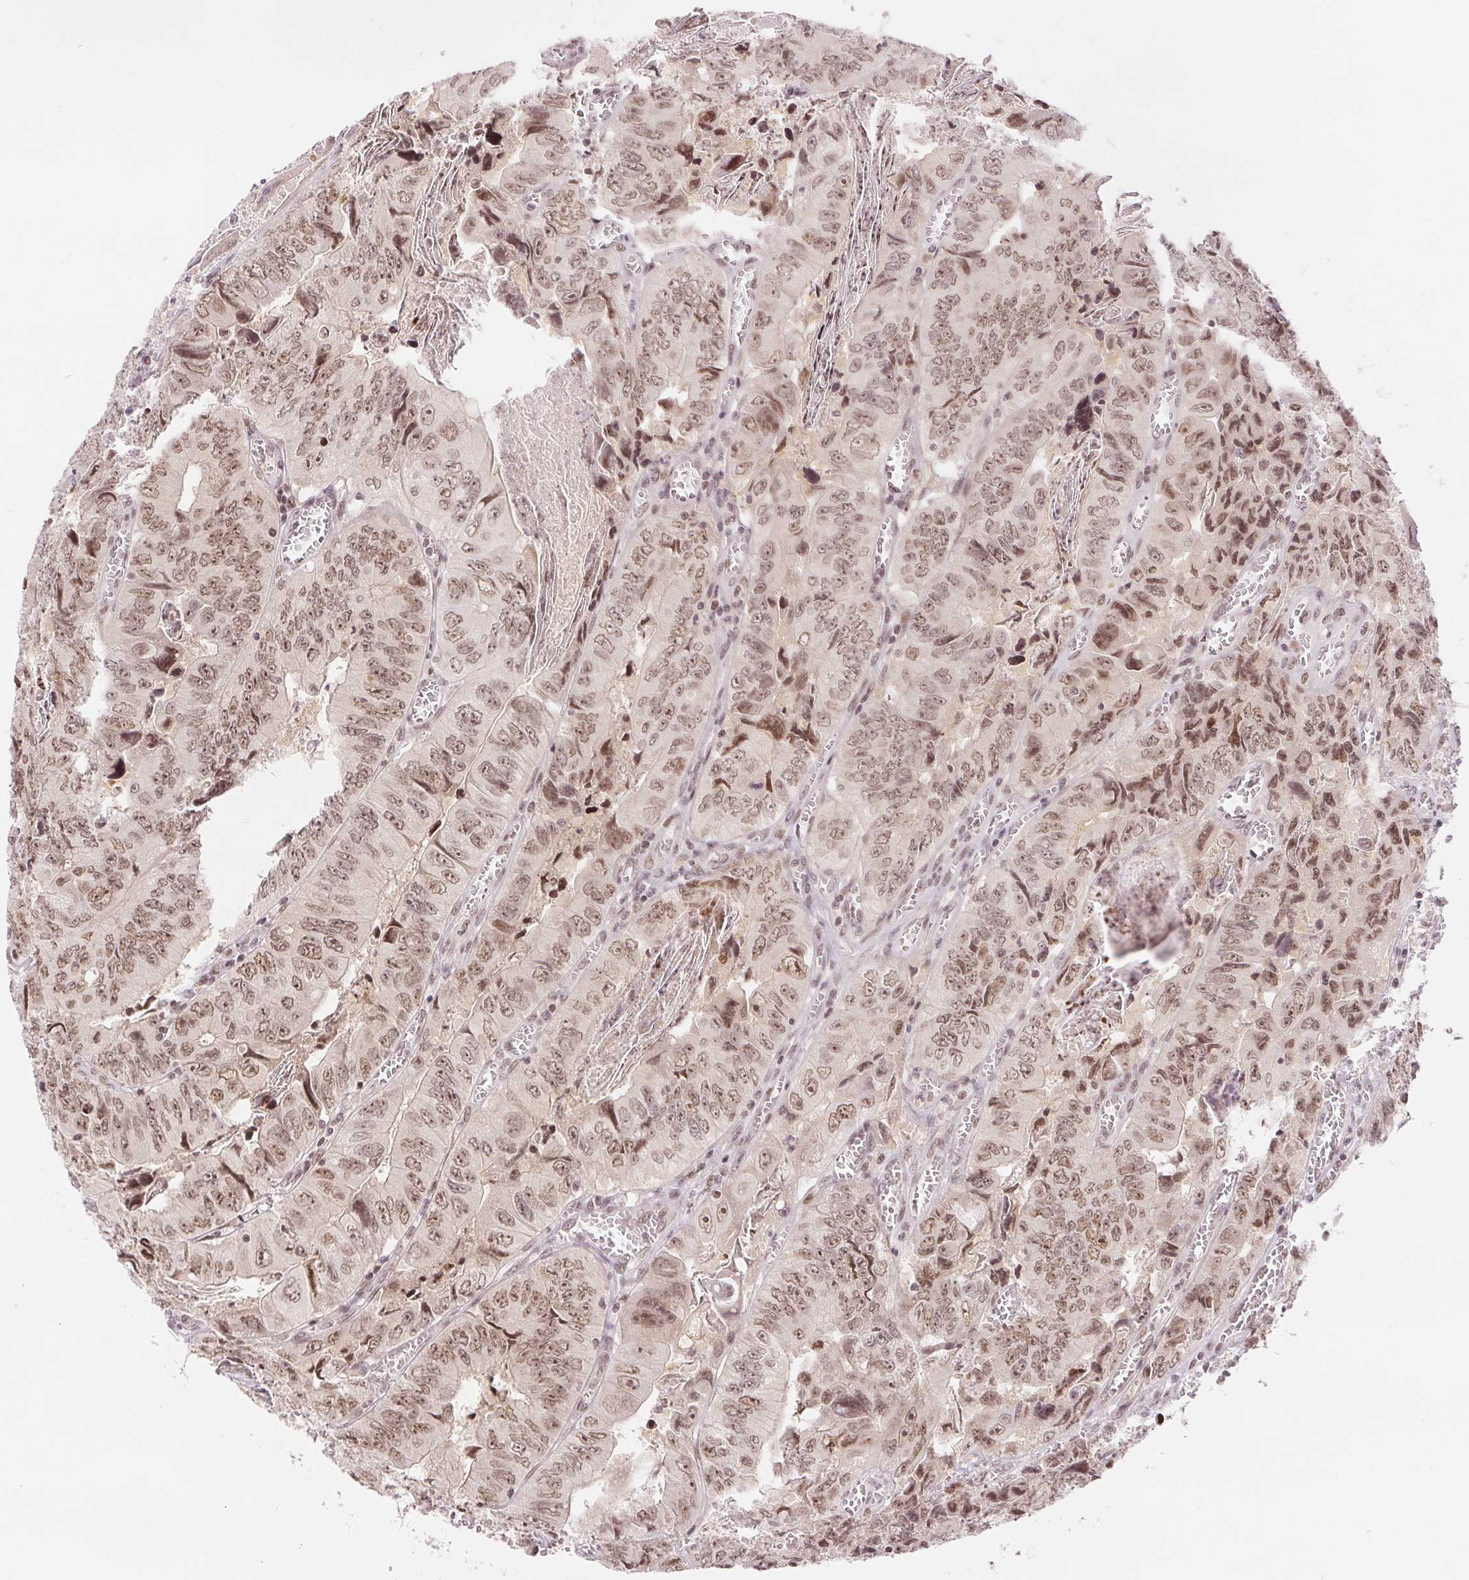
{"staining": {"intensity": "moderate", "quantity": "25%-75%", "location": "nuclear"}, "tissue": "colorectal cancer", "cell_type": "Tumor cells", "image_type": "cancer", "snomed": [{"axis": "morphology", "description": "Adenocarcinoma, NOS"}, {"axis": "topography", "description": "Colon"}], "caption": "Approximately 25%-75% of tumor cells in adenocarcinoma (colorectal) display moderate nuclear protein staining as visualized by brown immunohistochemical staining.", "gene": "DEK", "patient": {"sex": "female", "age": 84}}